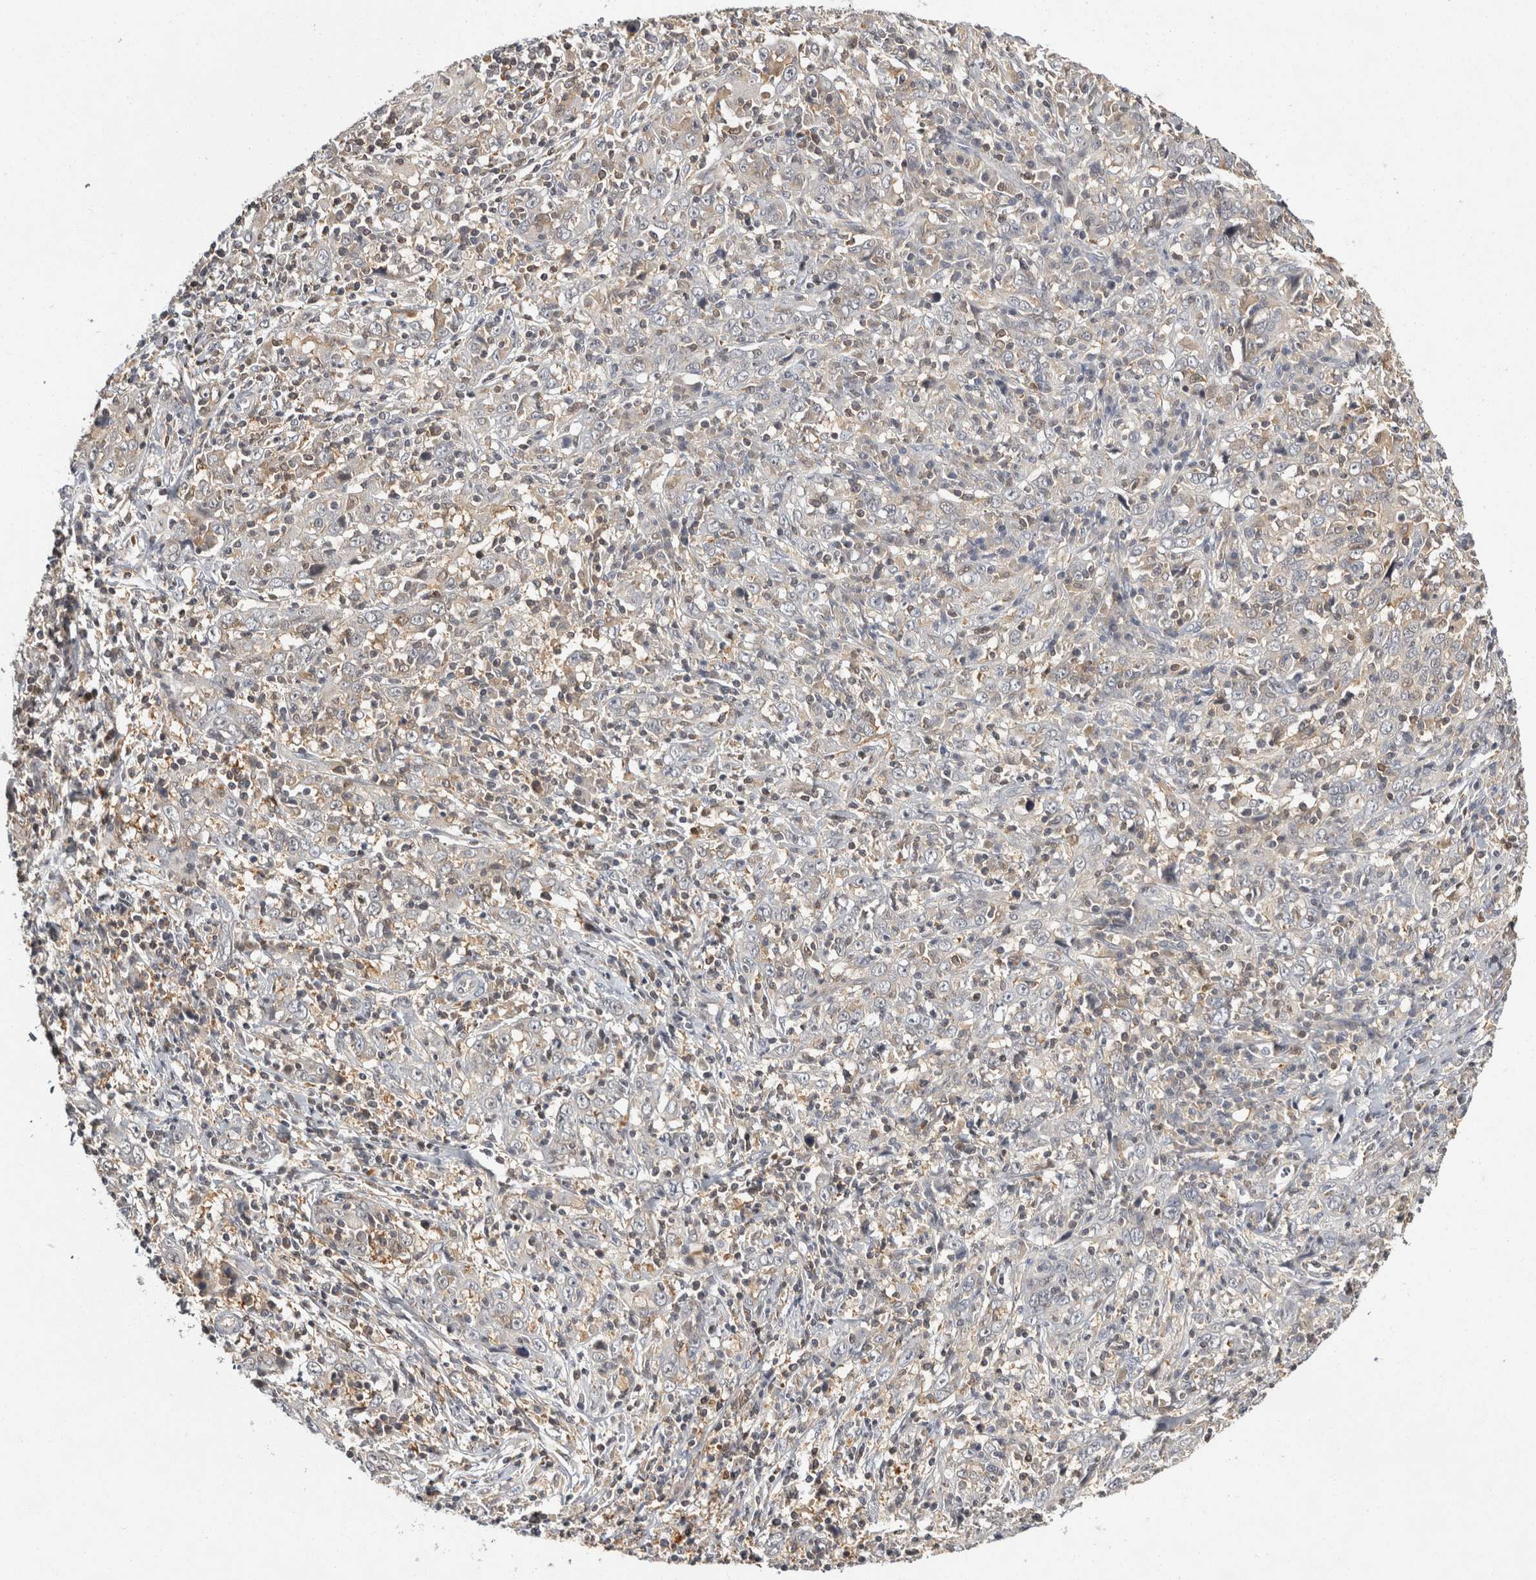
{"staining": {"intensity": "weak", "quantity": "<25%", "location": "cytoplasmic/membranous"}, "tissue": "cervical cancer", "cell_type": "Tumor cells", "image_type": "cancer", "snomed": [{"axis": "morphology", "description": "Squamous cell carcinoma, NOS"}, {"axis": "topography", "description": "Cervix"}], "caption": "A high-resolution micrograph shows immunohistochemistry (IHC) staining of cervical cancer, which reveals no significant expression in tumor cells.", "gene": "ACAT2", "patient": {"sex": "female", "age": 46}}